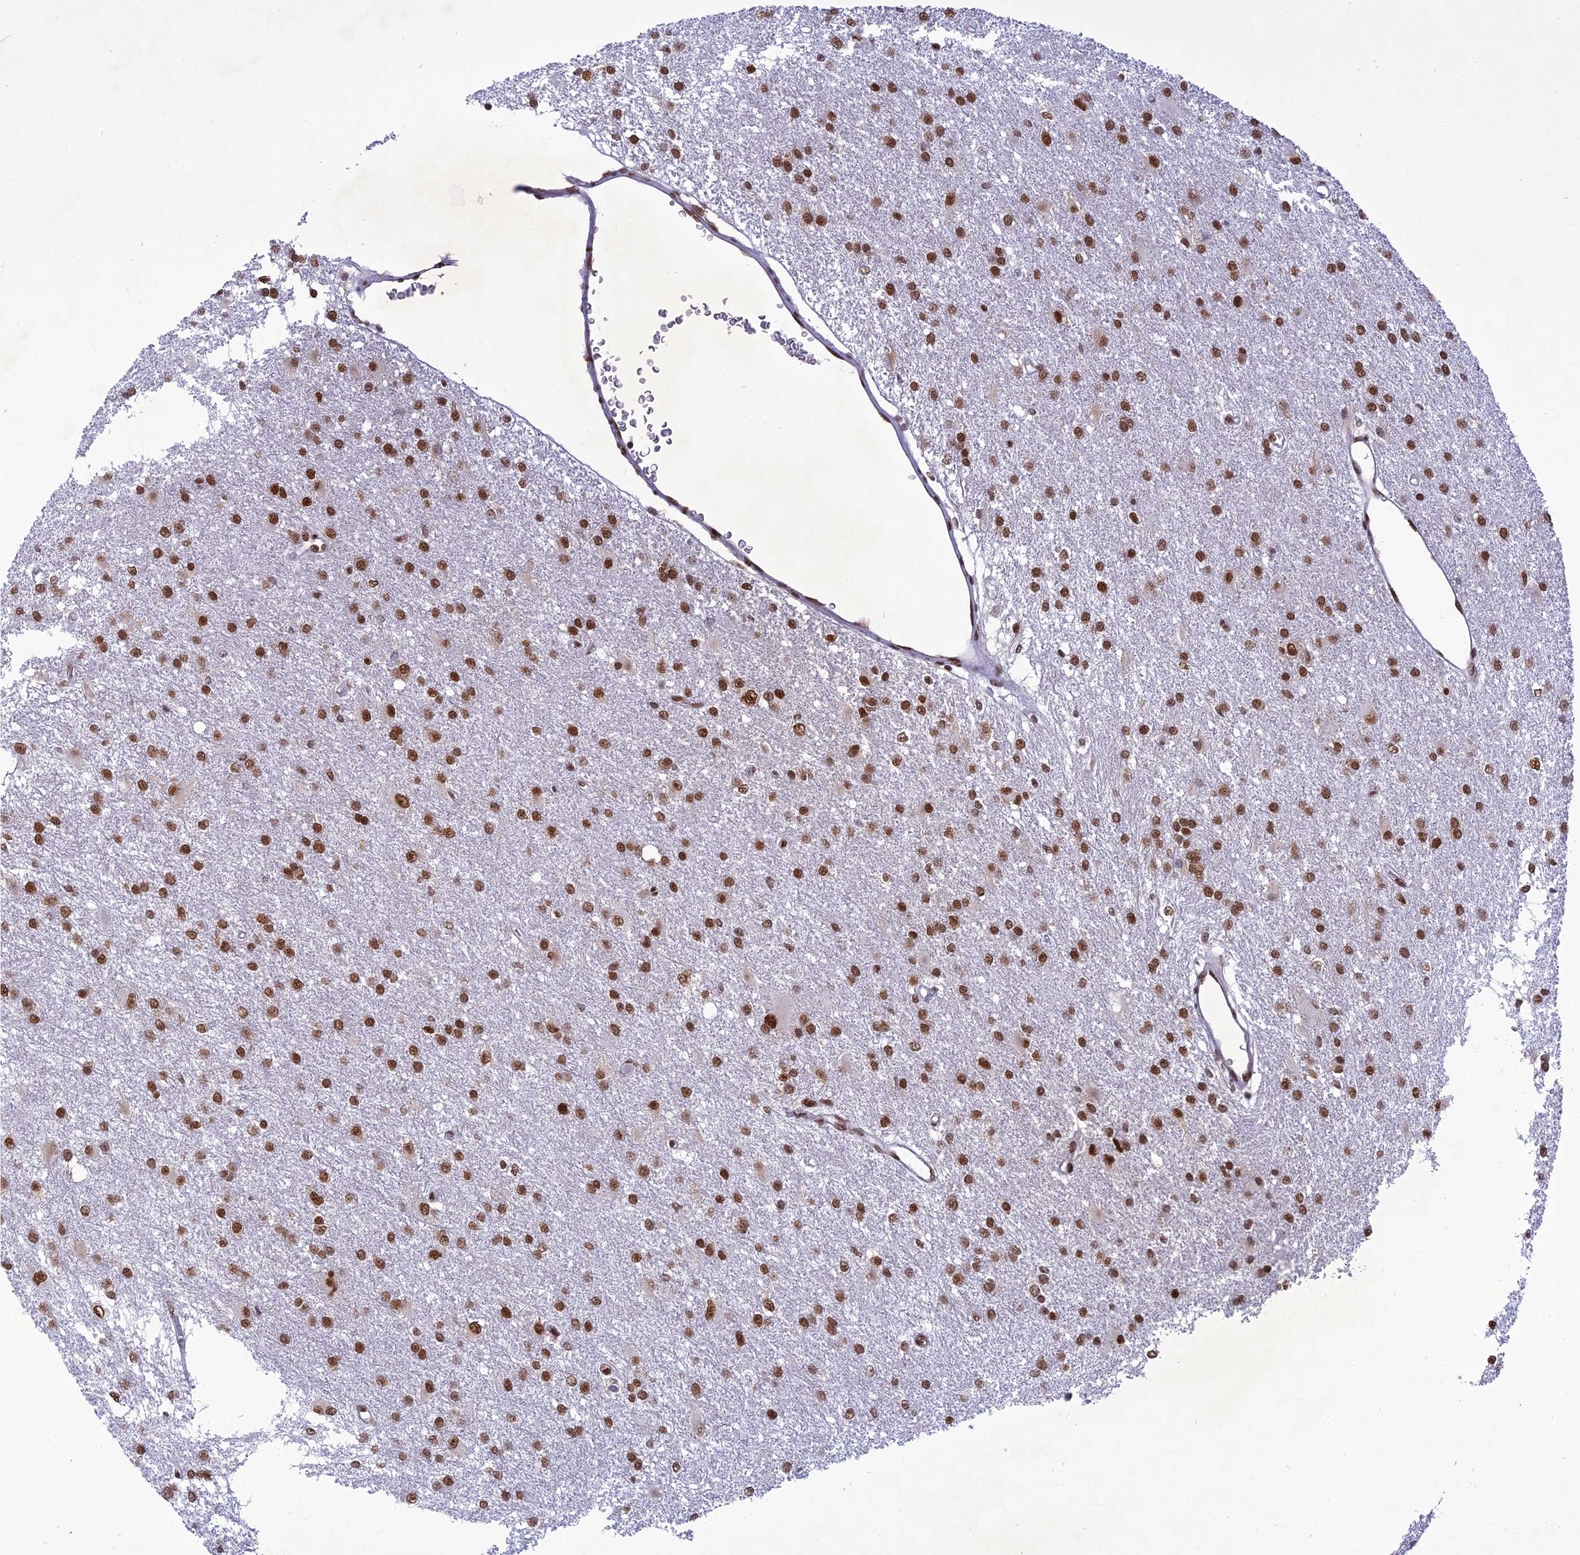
{"staining": {"intensity": "strong", "quantity": ">75%", "location": "nuclear"}, "tissue": "glioma", "cell_type": "Tumor cells", "image_type": "cancer", "snomed": [{"axis": "morphology", "description": "Glioma, malignant, High grade"}, {"axis": "topography", "description": "Brain"}], "caption": "DAB (3,3'-diaminobenzidine) immunohistochemical staining of human malignant high-grade glioma reveals strong nuclear protein expression in about >75% of tumor cells.", "gene": "DDX1", "patient": {"sex": "female", "age": 50}}